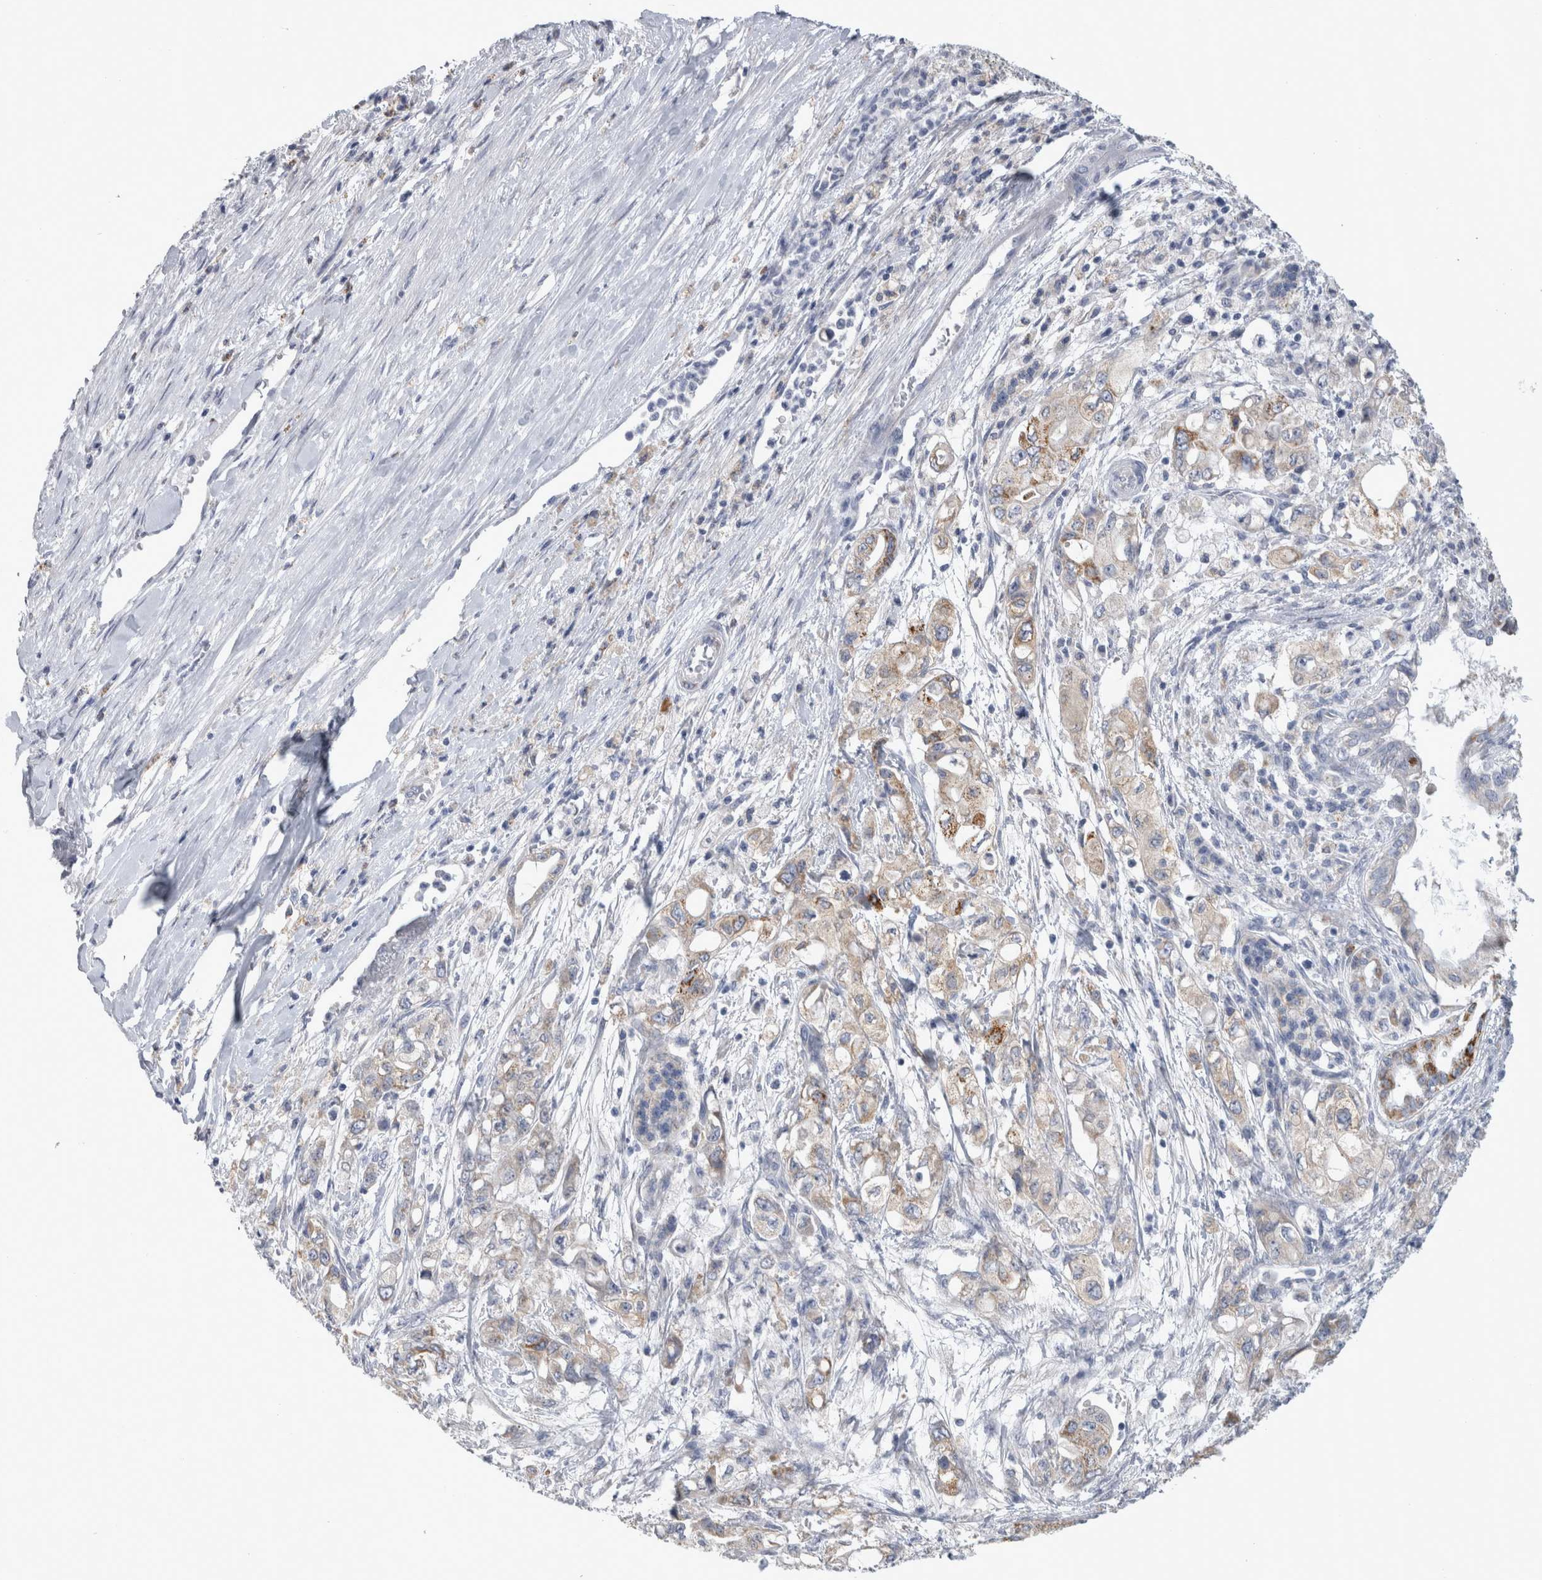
{"staining": {"intensity": "weak", "quantity": "25%-75%", "location": "cytoplasmic/membranous"}, "tissue": "pancreatic cancer", "cell_type": "Tumor cells", "image_type": "cancer", "snomed": [{"axis": "morphology", "description": "Adenocarcinoma, NOS"}, {"axis": "topography", "description": "Pancreas"}], "caption": "A photomicrograph showing weak cytoplasmic/membranous expression in approximately 25%-75% of tumor cells in pancreatic adenocarcinoma, as visualized by brown immunohistochemical staining.", "gene": "GATM", "patient": {"sex": "male", "age": 79}}